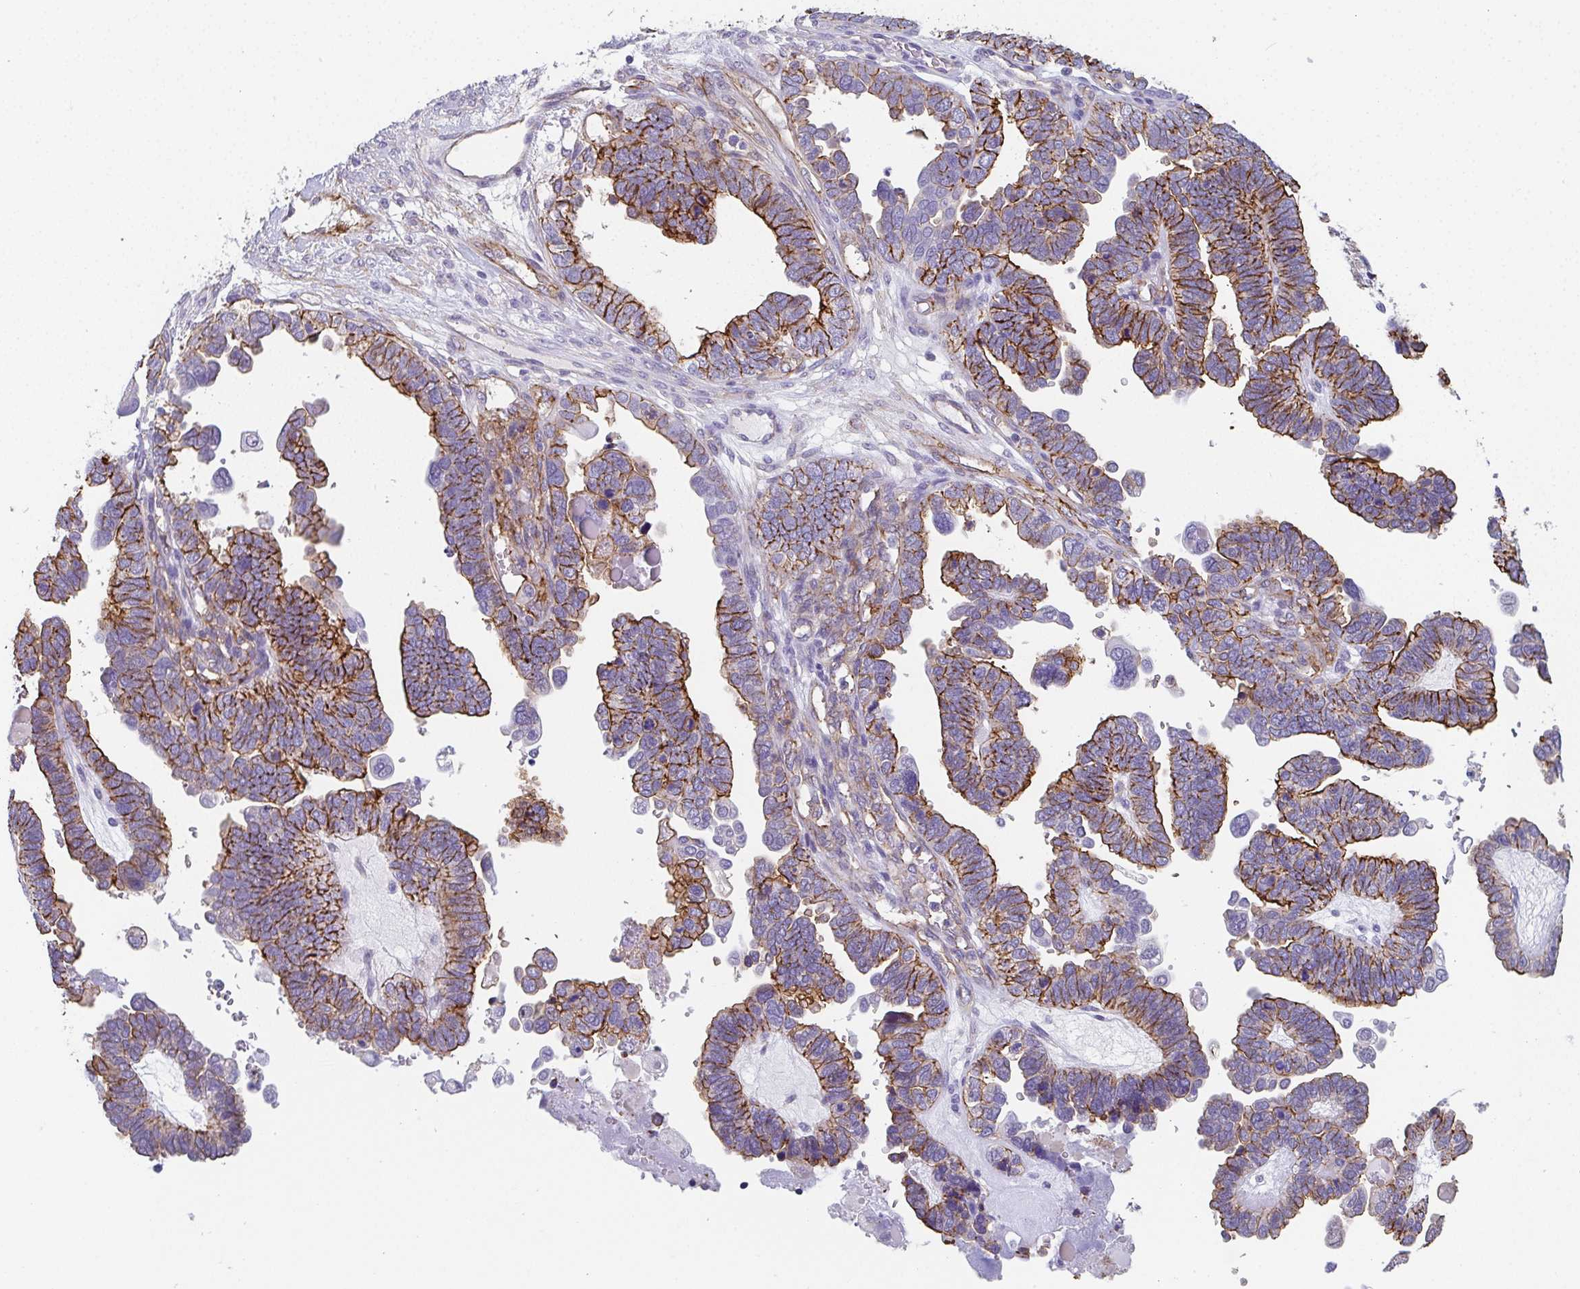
{"staining": {"intensity": "strong", "quantity": ">75%", "location": "cytoplasmic/membranous"}, "tissue": "ovarian cancer", "cell_type": "Tumor cells", "image_type": "cancer", "snomed": [{"axis": "morphology", "description": "Cystadenocarcinoma, serous, NOS"}, {"axis": "topography", "description": "Ovary"}], "caption": "Tumor cells demonstrate high levels of strong cytoplasmic/membranous staining in about >75% of cells in ovarian cancer (serous cystadenocarcinoma). (DAB IHC with brightfield microscopy, high magnification).", "gene": "DBN1", "patient": {"sex": "female", "age": 51}}